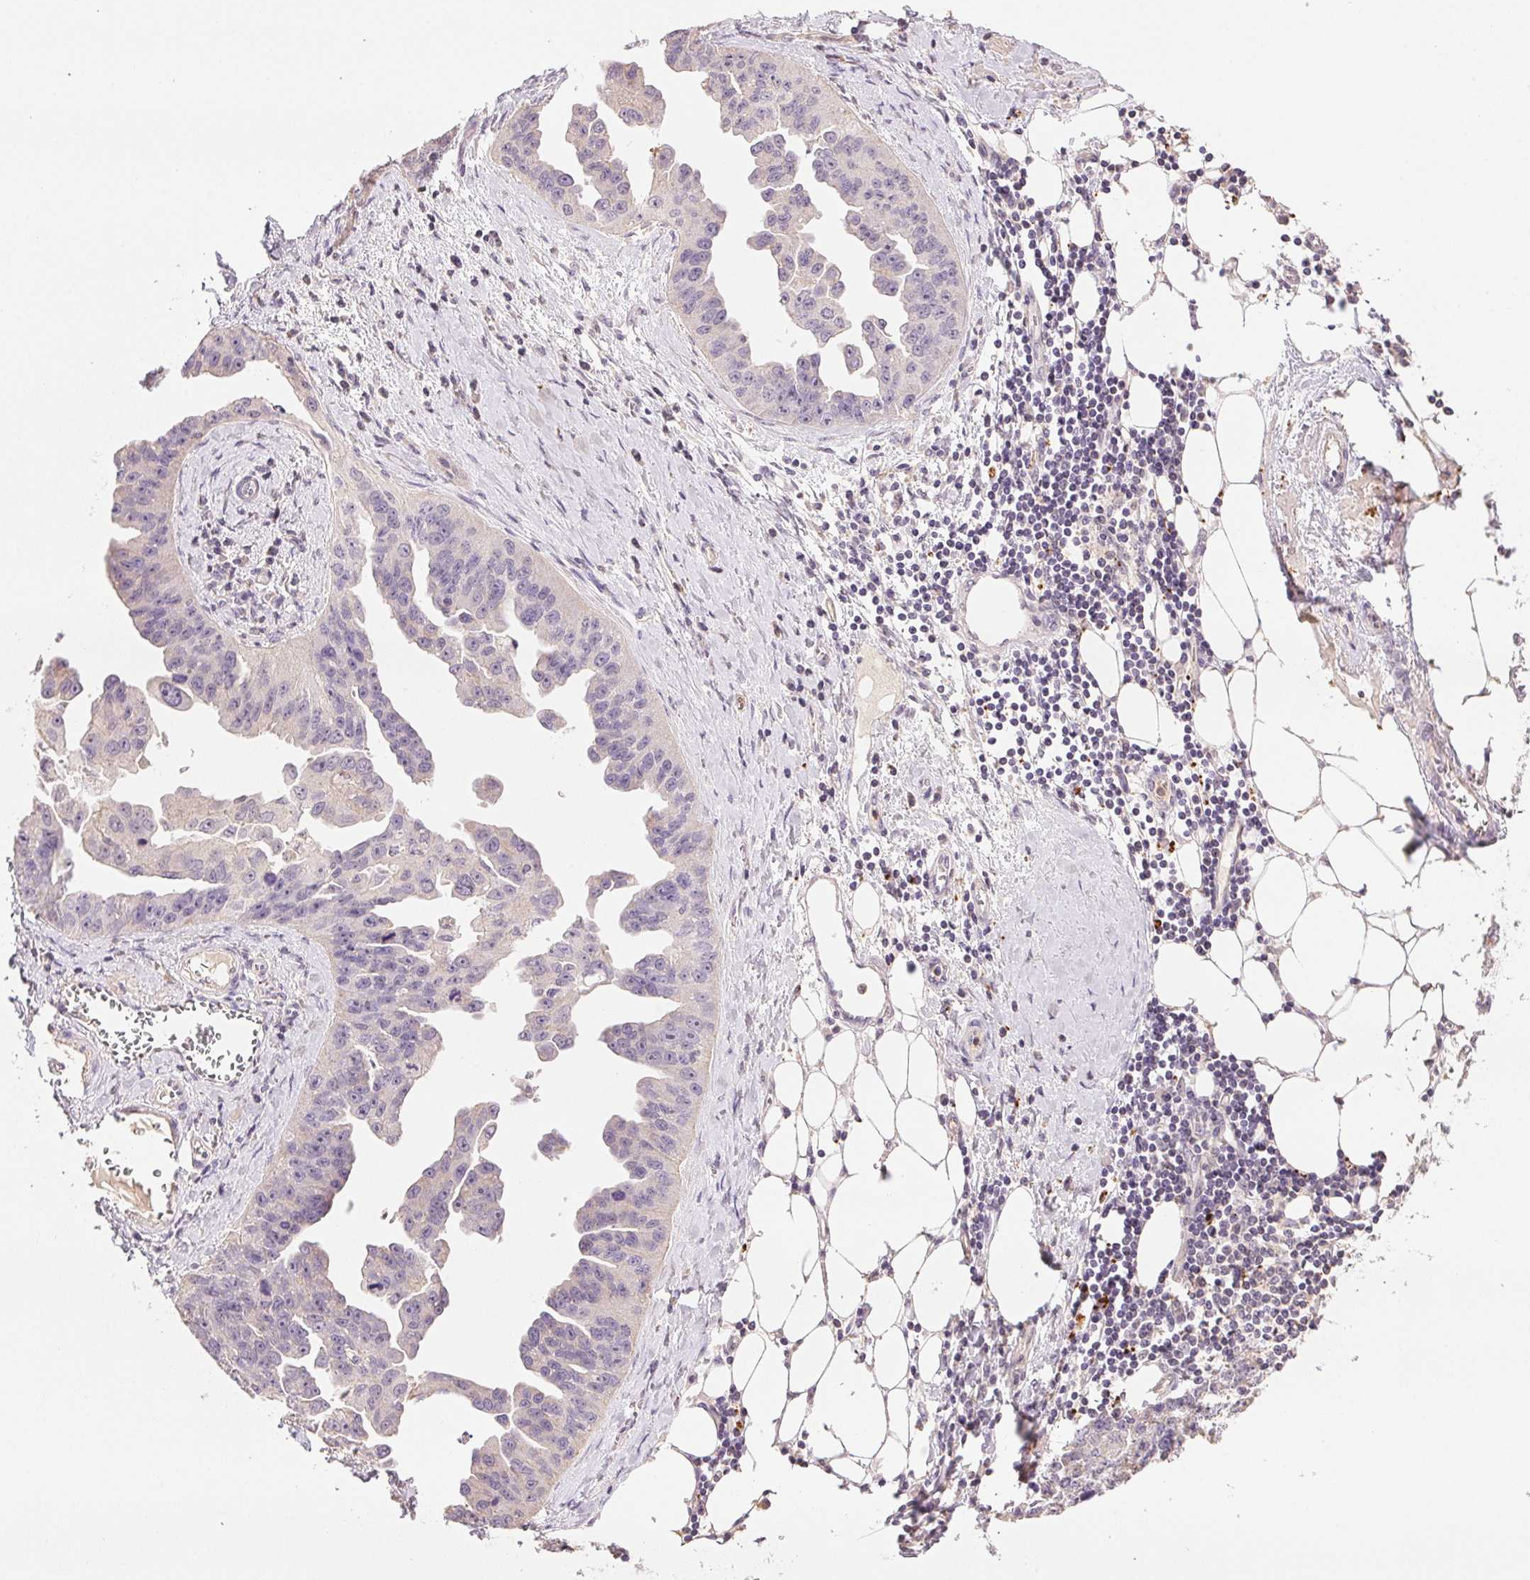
{"staining": {"intensity": "negative", "quantity": "none", "location": "none"}, "tissue": "ovarian cancer", "cell_type": "Tumor cells", "image_type": "cancer", "snomed": [{"axis": "morphology", "description": "Cystadenocarcinoma, serous, NOS"}, {"axis": "topography", "description": "Ovary"}], "caption": "DAB immunohistochemical staining of human ovarian cancer demonstrates no significant expression in tumor cells. (DAB immunohistochemistry (IHC), high magnification).", "gene": "TMEM253", "patient": {"sex": "female", "age": 75}}